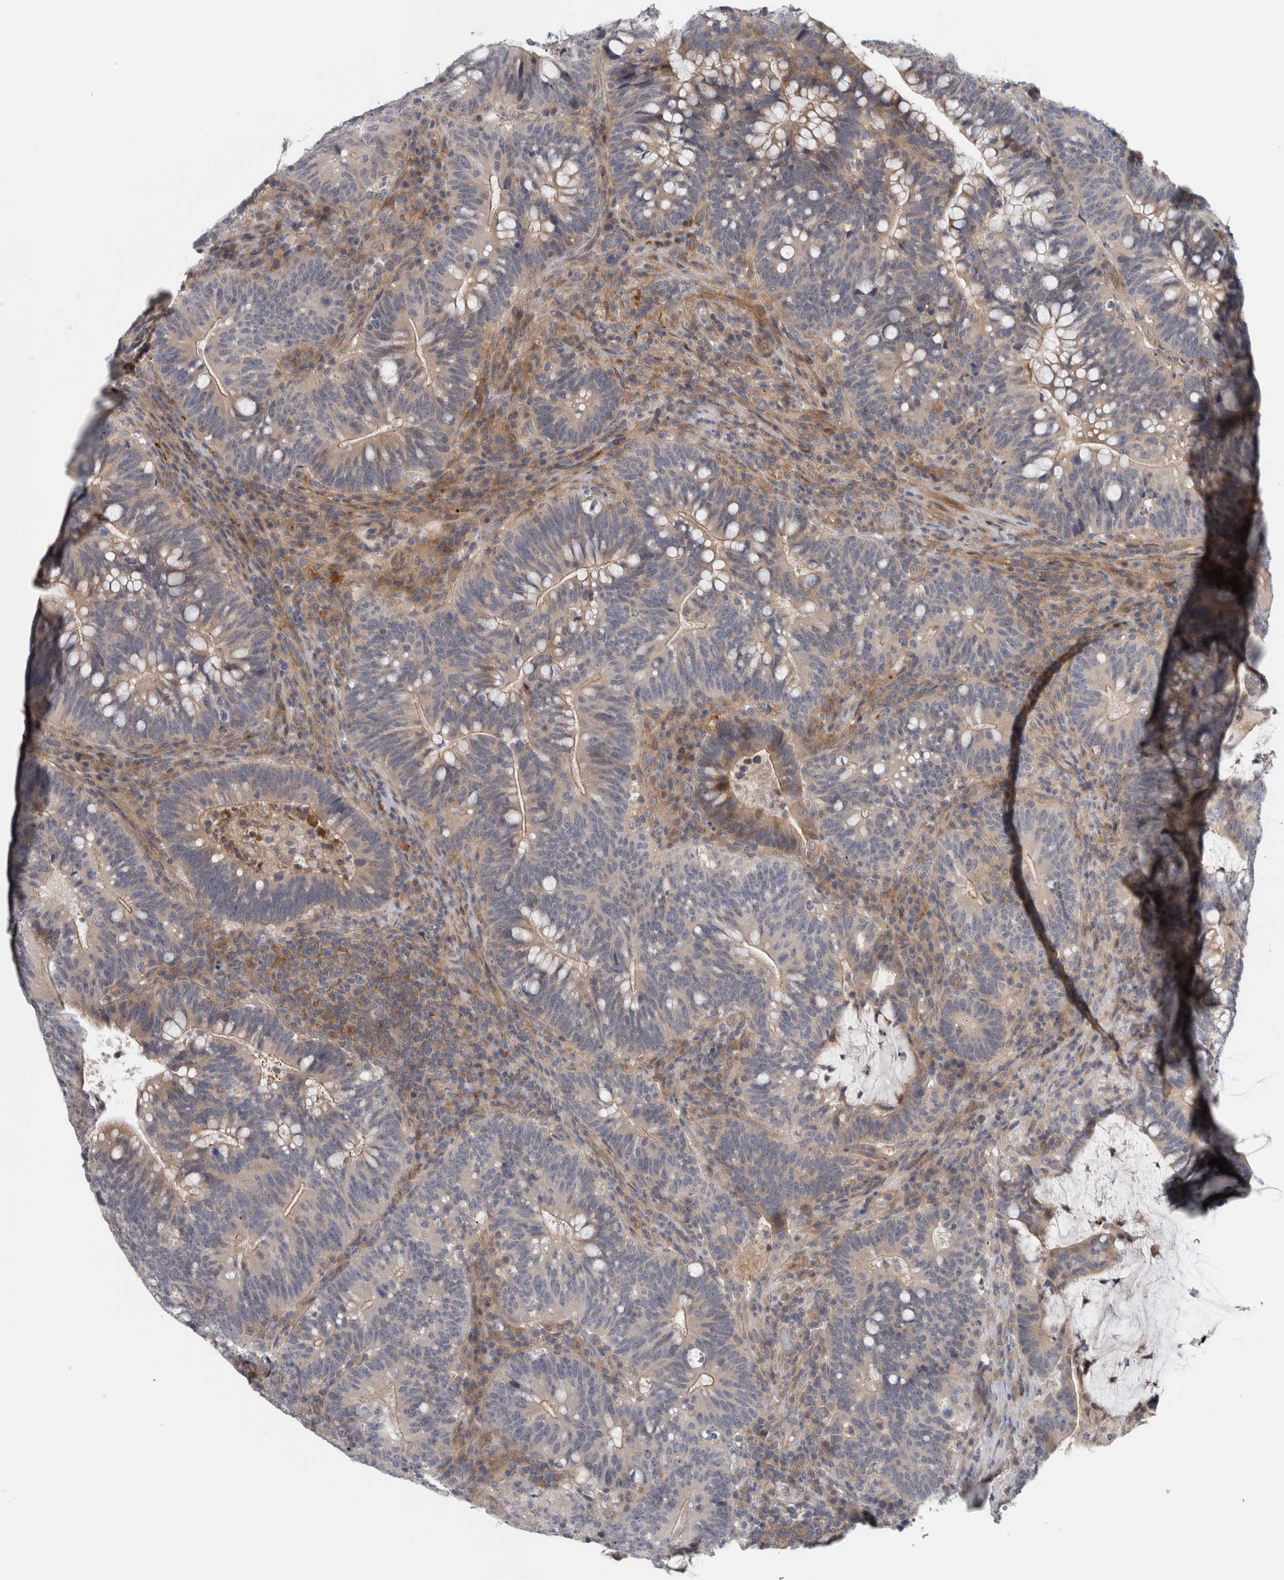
{"staining": {"intensity": "negative", "quantity": "none", "location": "none"}, "tissue": "colorectal cancer", "cell_type": "Tumor cells", "image_type": "cancer", "snomed": [{"axis": "morphology", "description": "Adenocarcinoma, NOS"}, {"axis": "topography", "description": "Colon"}], "caption": "High power microscopy histopathology image of an immunohistochemistry photomicrograph of colorectal adenocarcinoma, revealing no significant positivity in tumor cells.", "gene": "ZNF804B", "patient": {"sex": "female", "age": 66}}